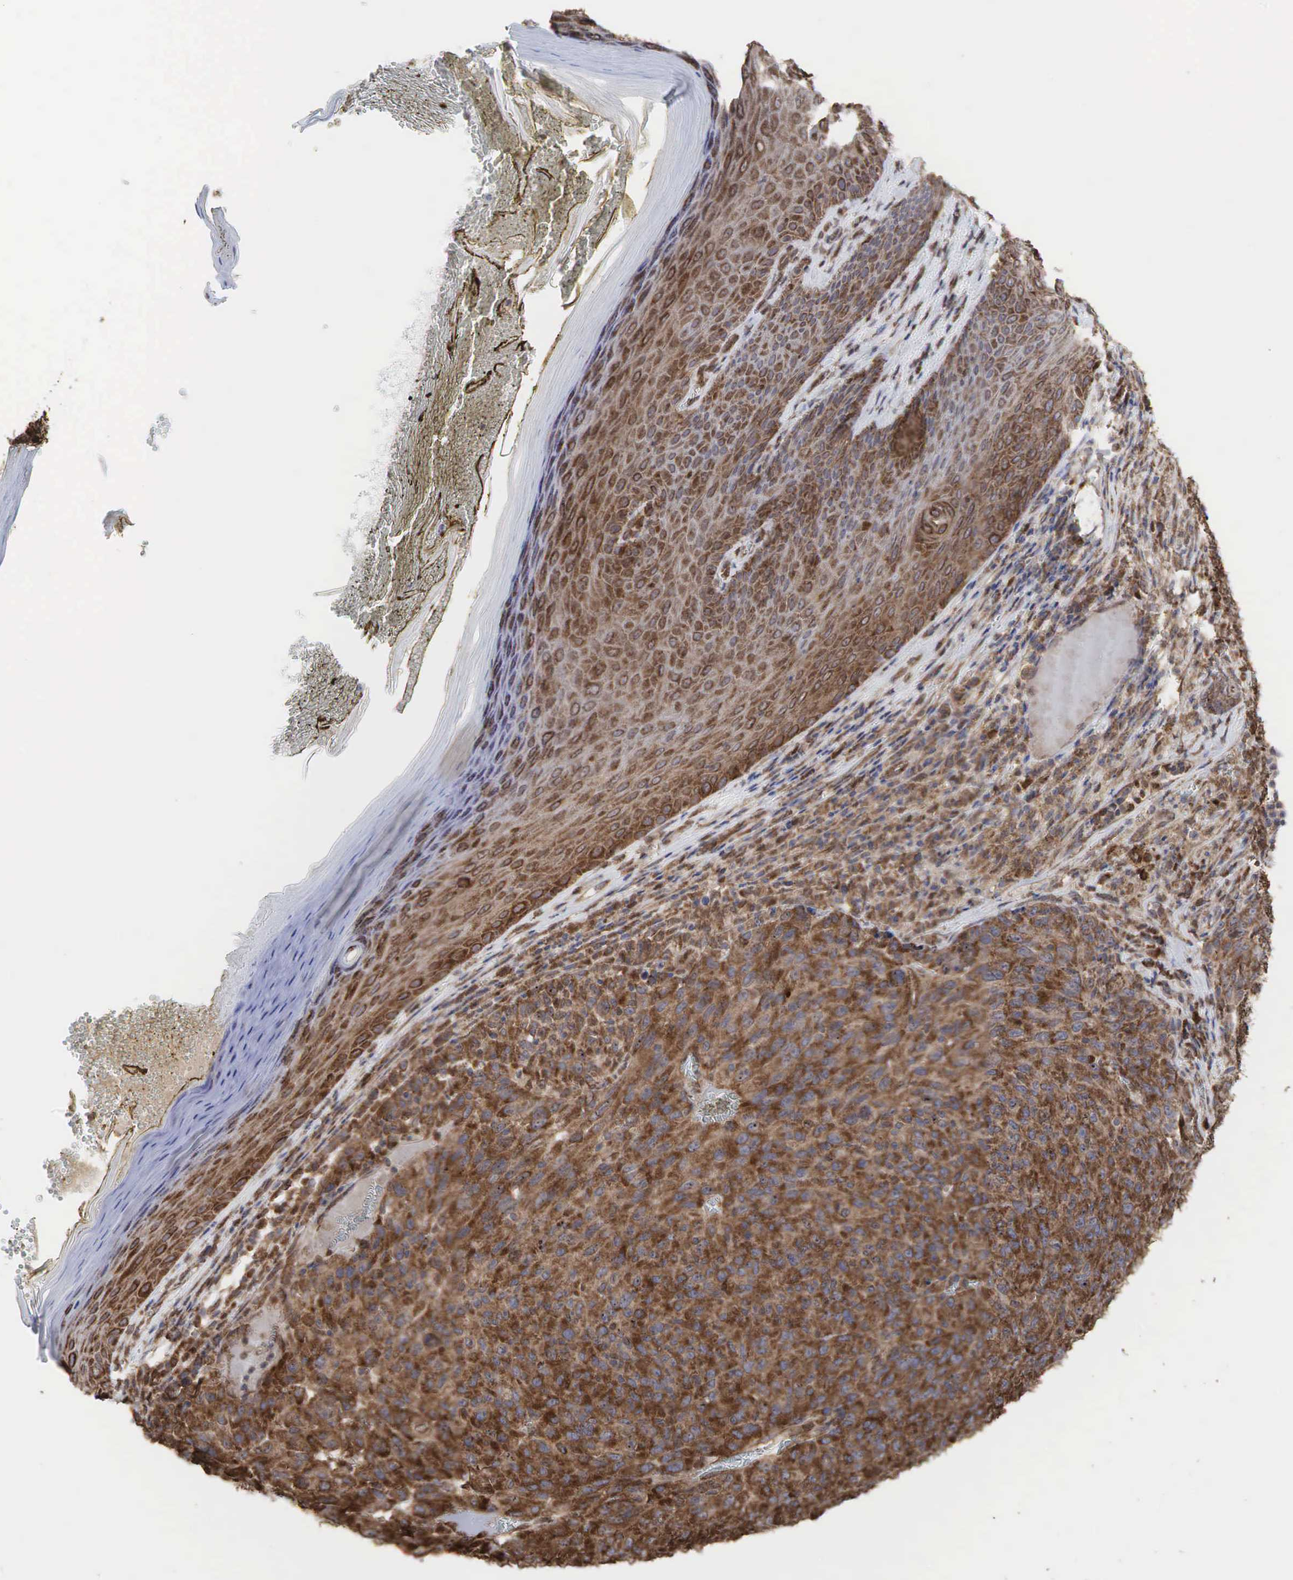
{"staining": {"intensity": "moderate", "quantity": ">75%", "location": "cytoplasmic/membranous"}, "tissue": "melanoma", "cell_type": "Tumor cells", "image_type": "cancer", "snomed": [{"axis": "morphology", "description": "Malignant melanoma, NOS"}, {"axis": "topography", "description": "Skin"}], "caption": "A brown stain highlights moderate cytoplasmic/membranous positivity of a protein in melanoma tumor cells.", "gene": "PABPC5", "patient": {"sex": "male", "age": 76}}